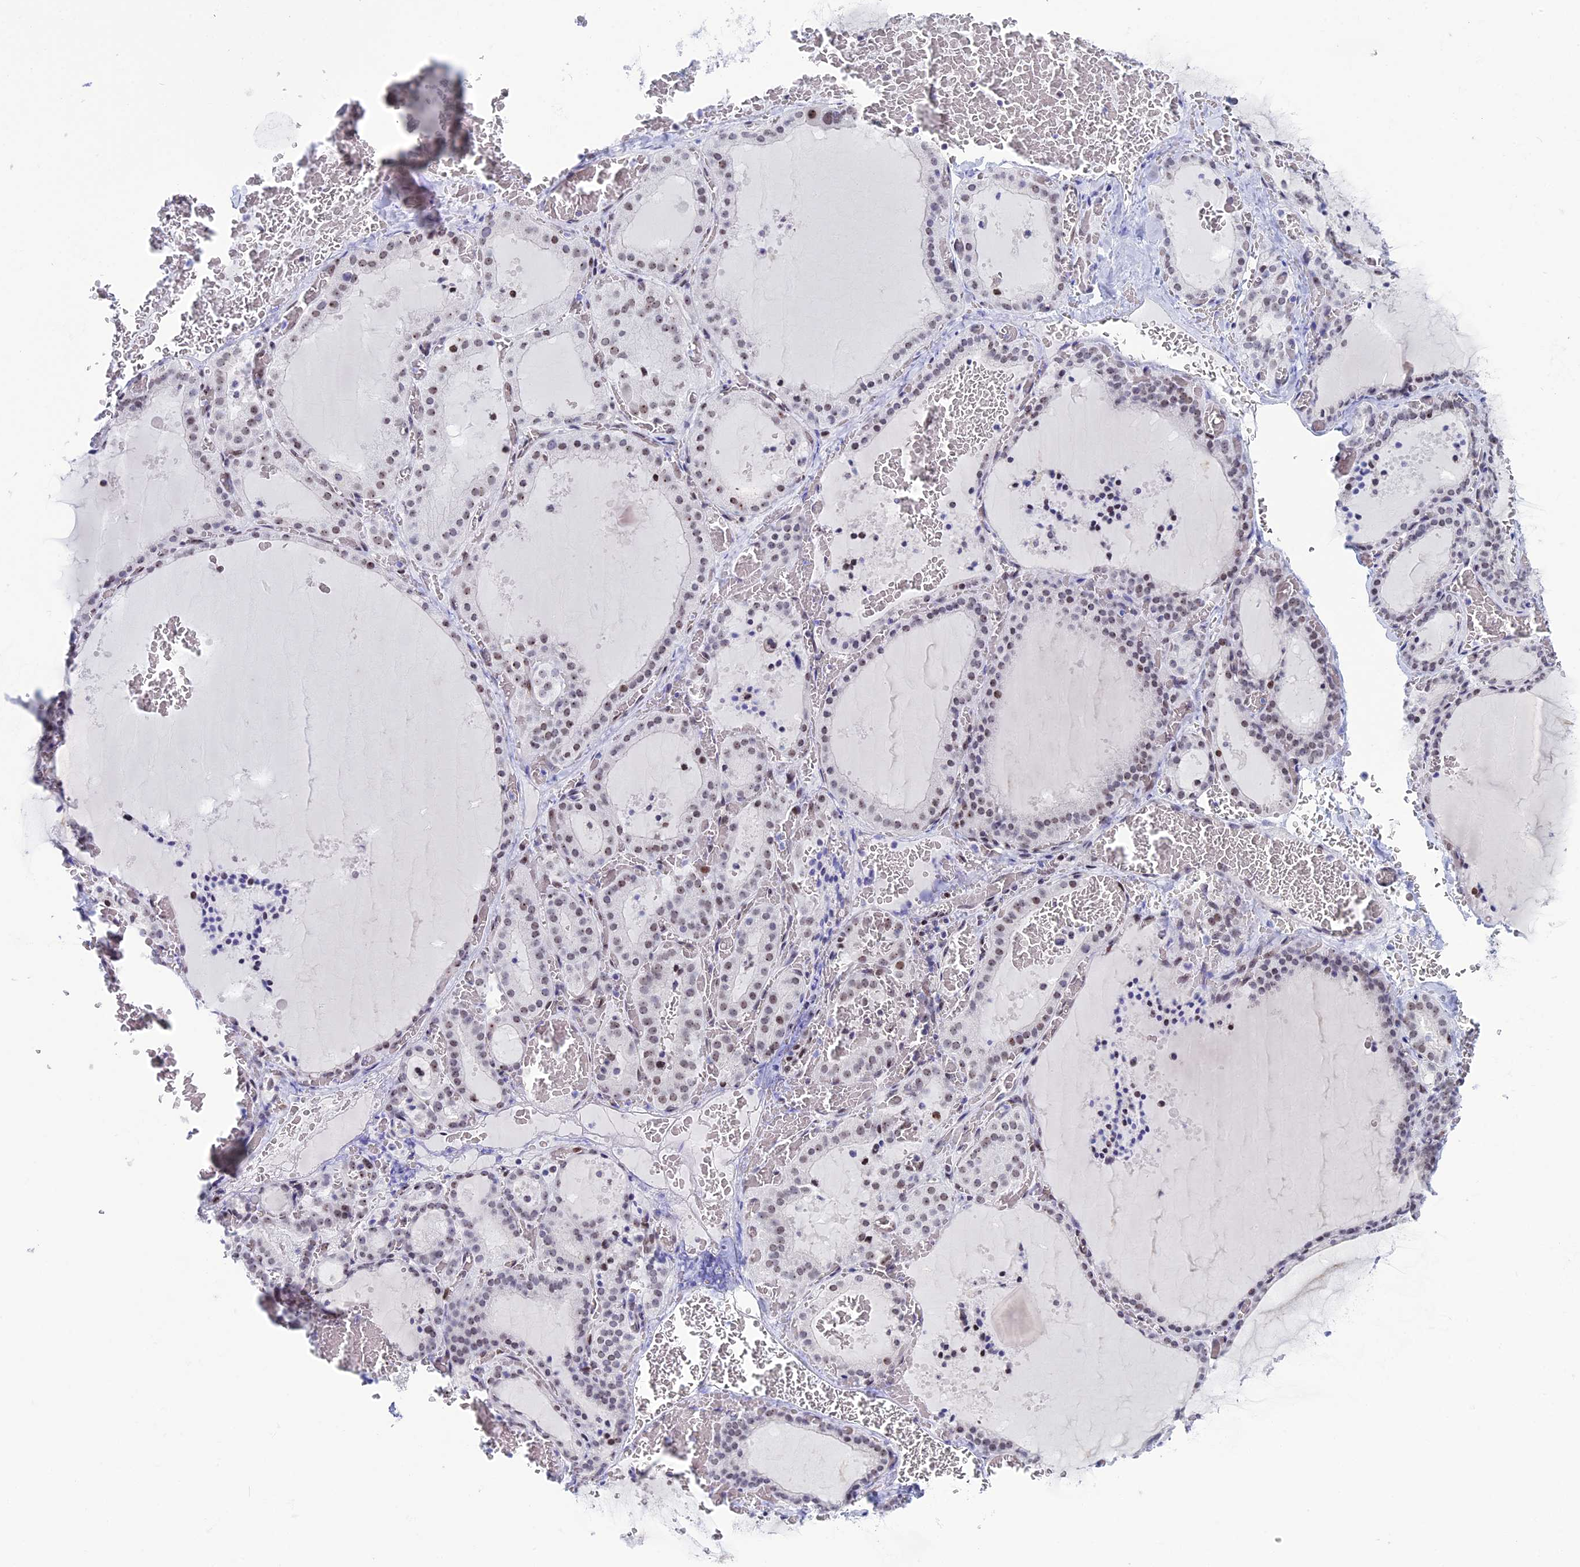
{"staining": {"intensity": "weak", "quantity": "25%-75%", "location": "nuclear"}, "tissue": "thyroid gland", "cell_type": "Glandular cells", "image_type": "normal", "snomed": [{"axis": "morphology", "description": "Normal tissue, NOS"}, {"axis": "topography", "description": "Thyroid gland"}], "caption": "Immunohistochemistry (DAB) staining of unremarkable human thyroid gland reveals weak nuclear protein expression in about 25%-75% of glandular cells. (Stains: DAB (3,3'-diaminobenzidine) in brown, nuclei in blue, Microscopy: brightfield microscopy at high magnification).", "gene": "CCDC86", "patient": {"sex": "female", "age": 39}}